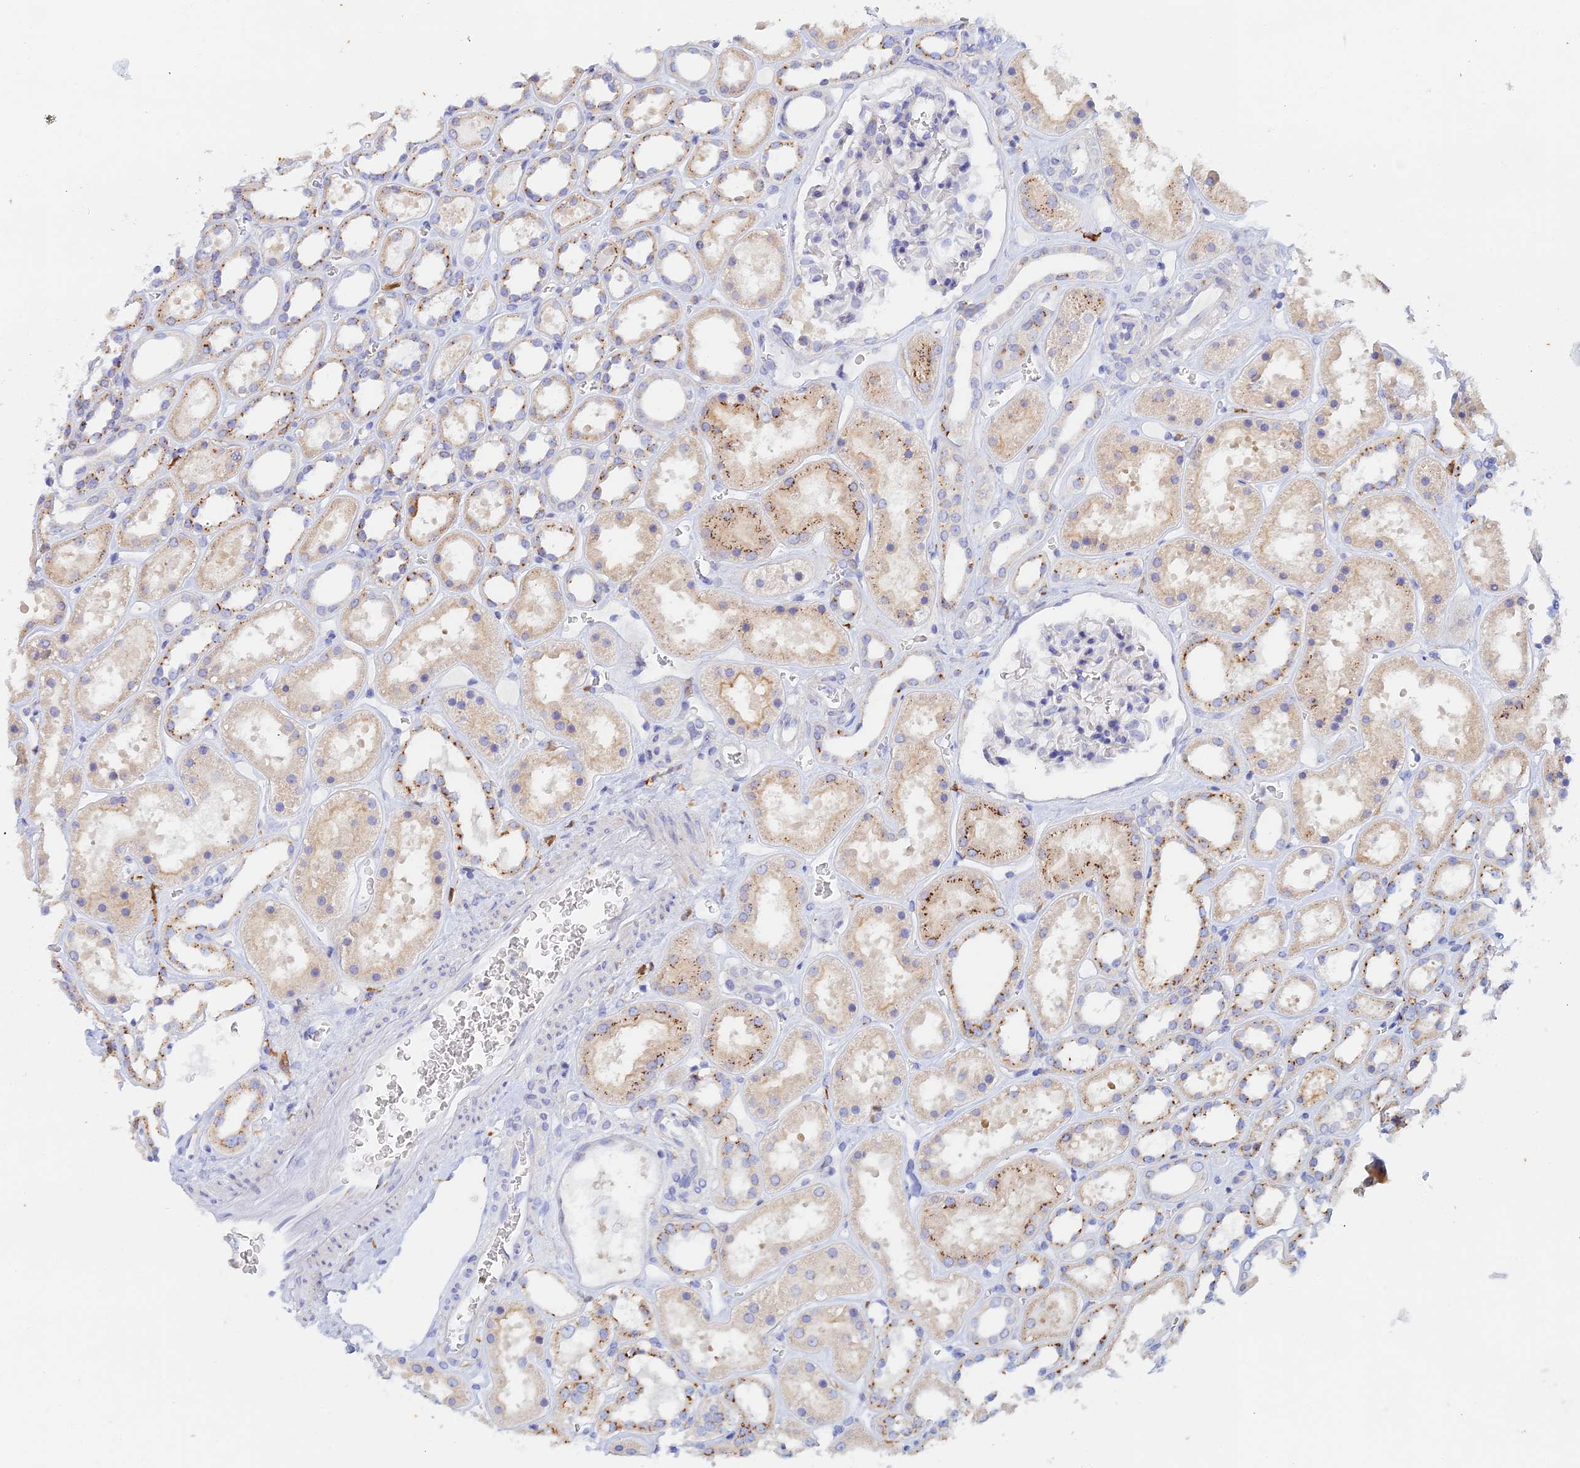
{"staining": {"intensity": "negative", "quantity": "none", "location": "none"}, "tissue": "kidney", "cell_type": "Cells in glomeruli", "image_type": "normal", "snomed": [{"axis": "morphology", "description": "Normal tissue, NOS"}, {"axis": "topography", "description": "Kidney"}], "caption": "Immunohistochemistry (IHC) image of benign kidney: kidney stained with DAB reveals no significant protein expression in cells in glomeruli. (DAB immunohistochemistry visualized using brightfield microscopy, high magnification).", "gene": "SLC24A3", "patient": {"sex": "female", "age": 41}}